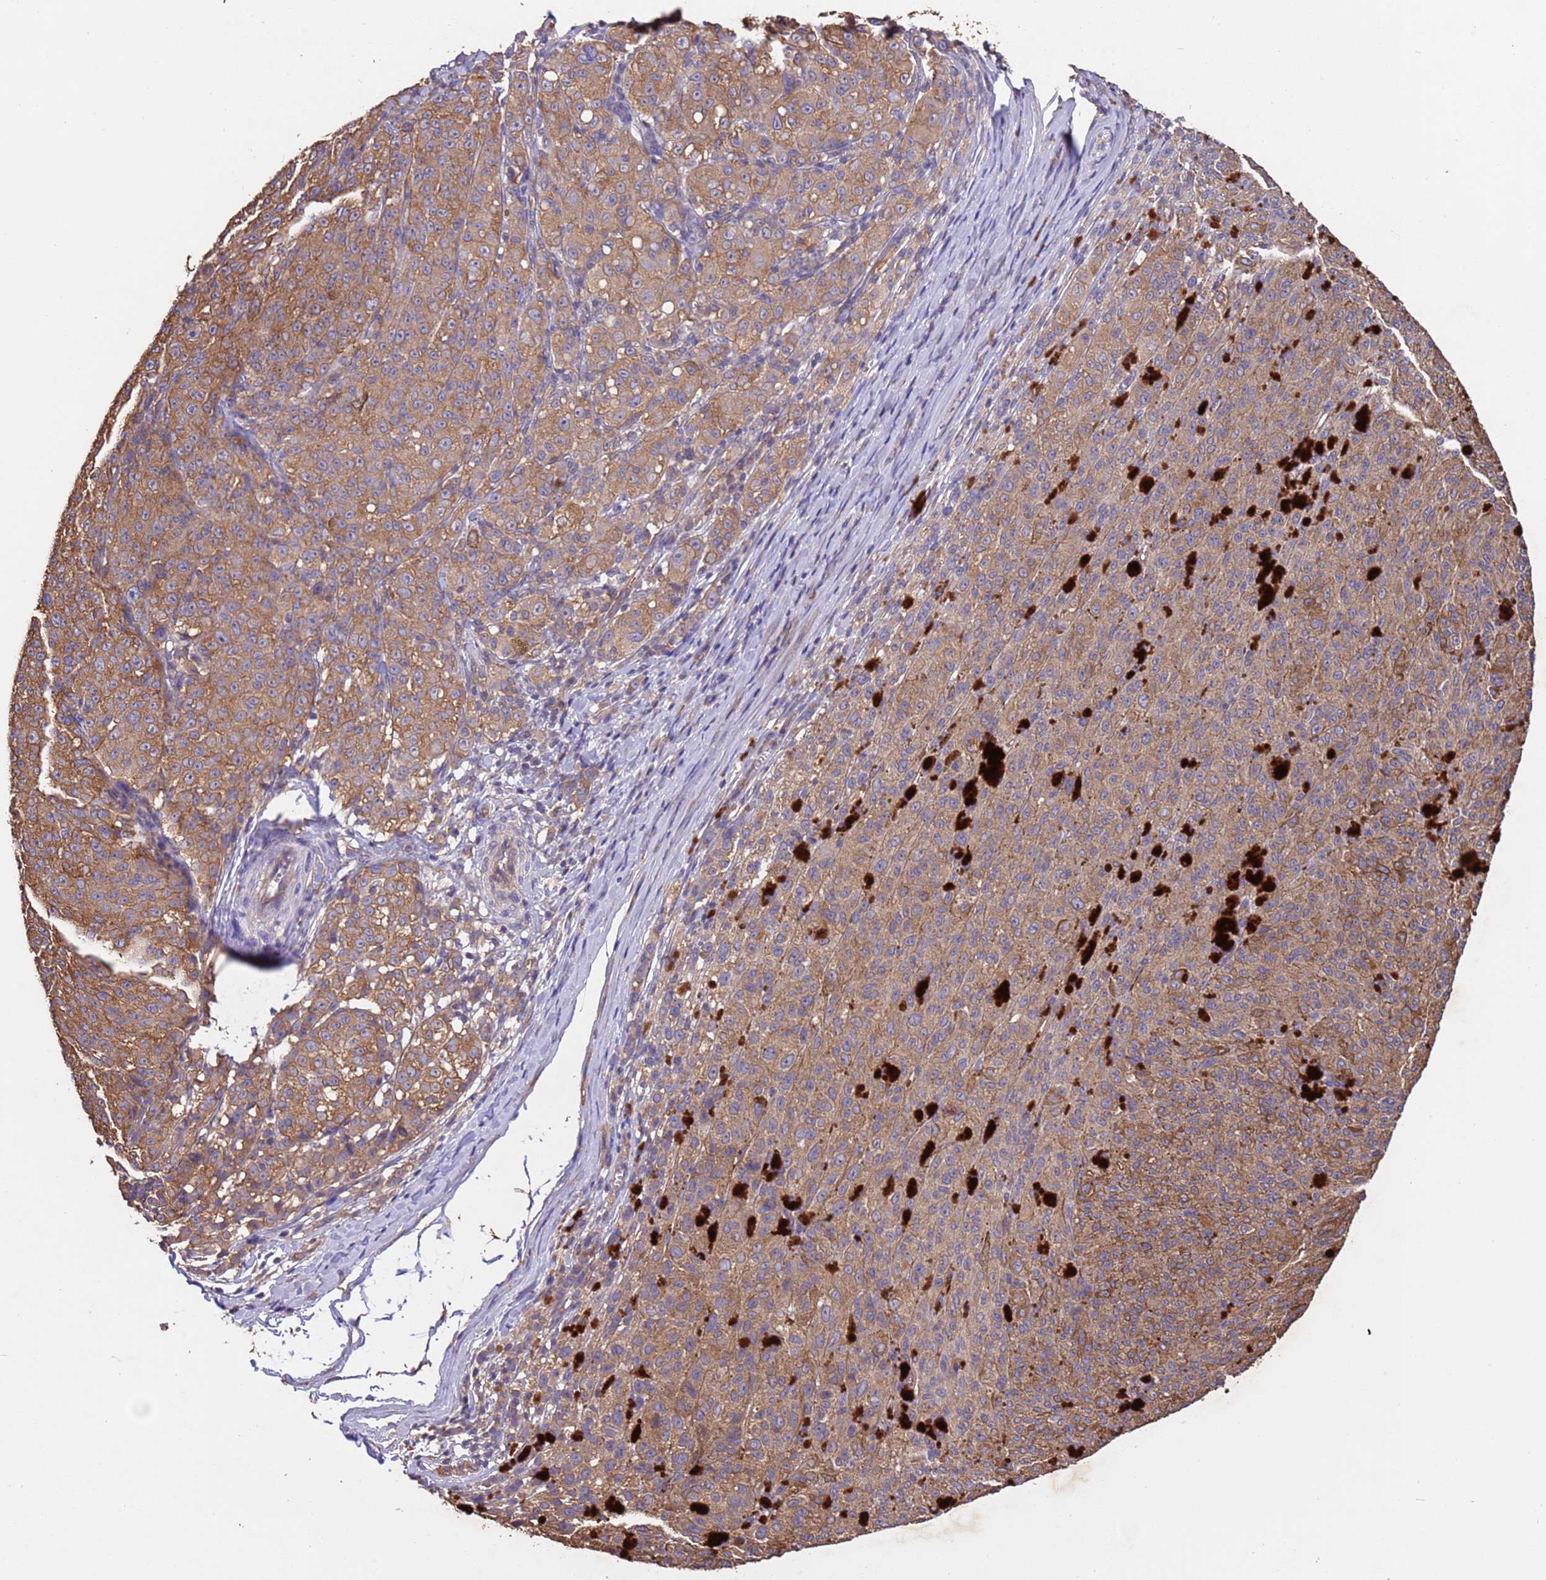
{"staining": {"intensity": "moderate", "quantity": ">75%", "location": "cytoplasmic/membranous"}, "tissue": "melanoma", "cell_type": "Tumor cells", "image_type": "cancer", "snomed": [{"axis": "morphology", "description": "Malignant melanoma, NOS"}, {"axis": "topography", "description": "Skin"}], "caption": "Moderate cytoplasmic/membranous protein expression is present in approximately >75% of tumor cells in malignant melanoma.", "gene": "MTX3", "patient": {"sex": "female", "age": 52}}